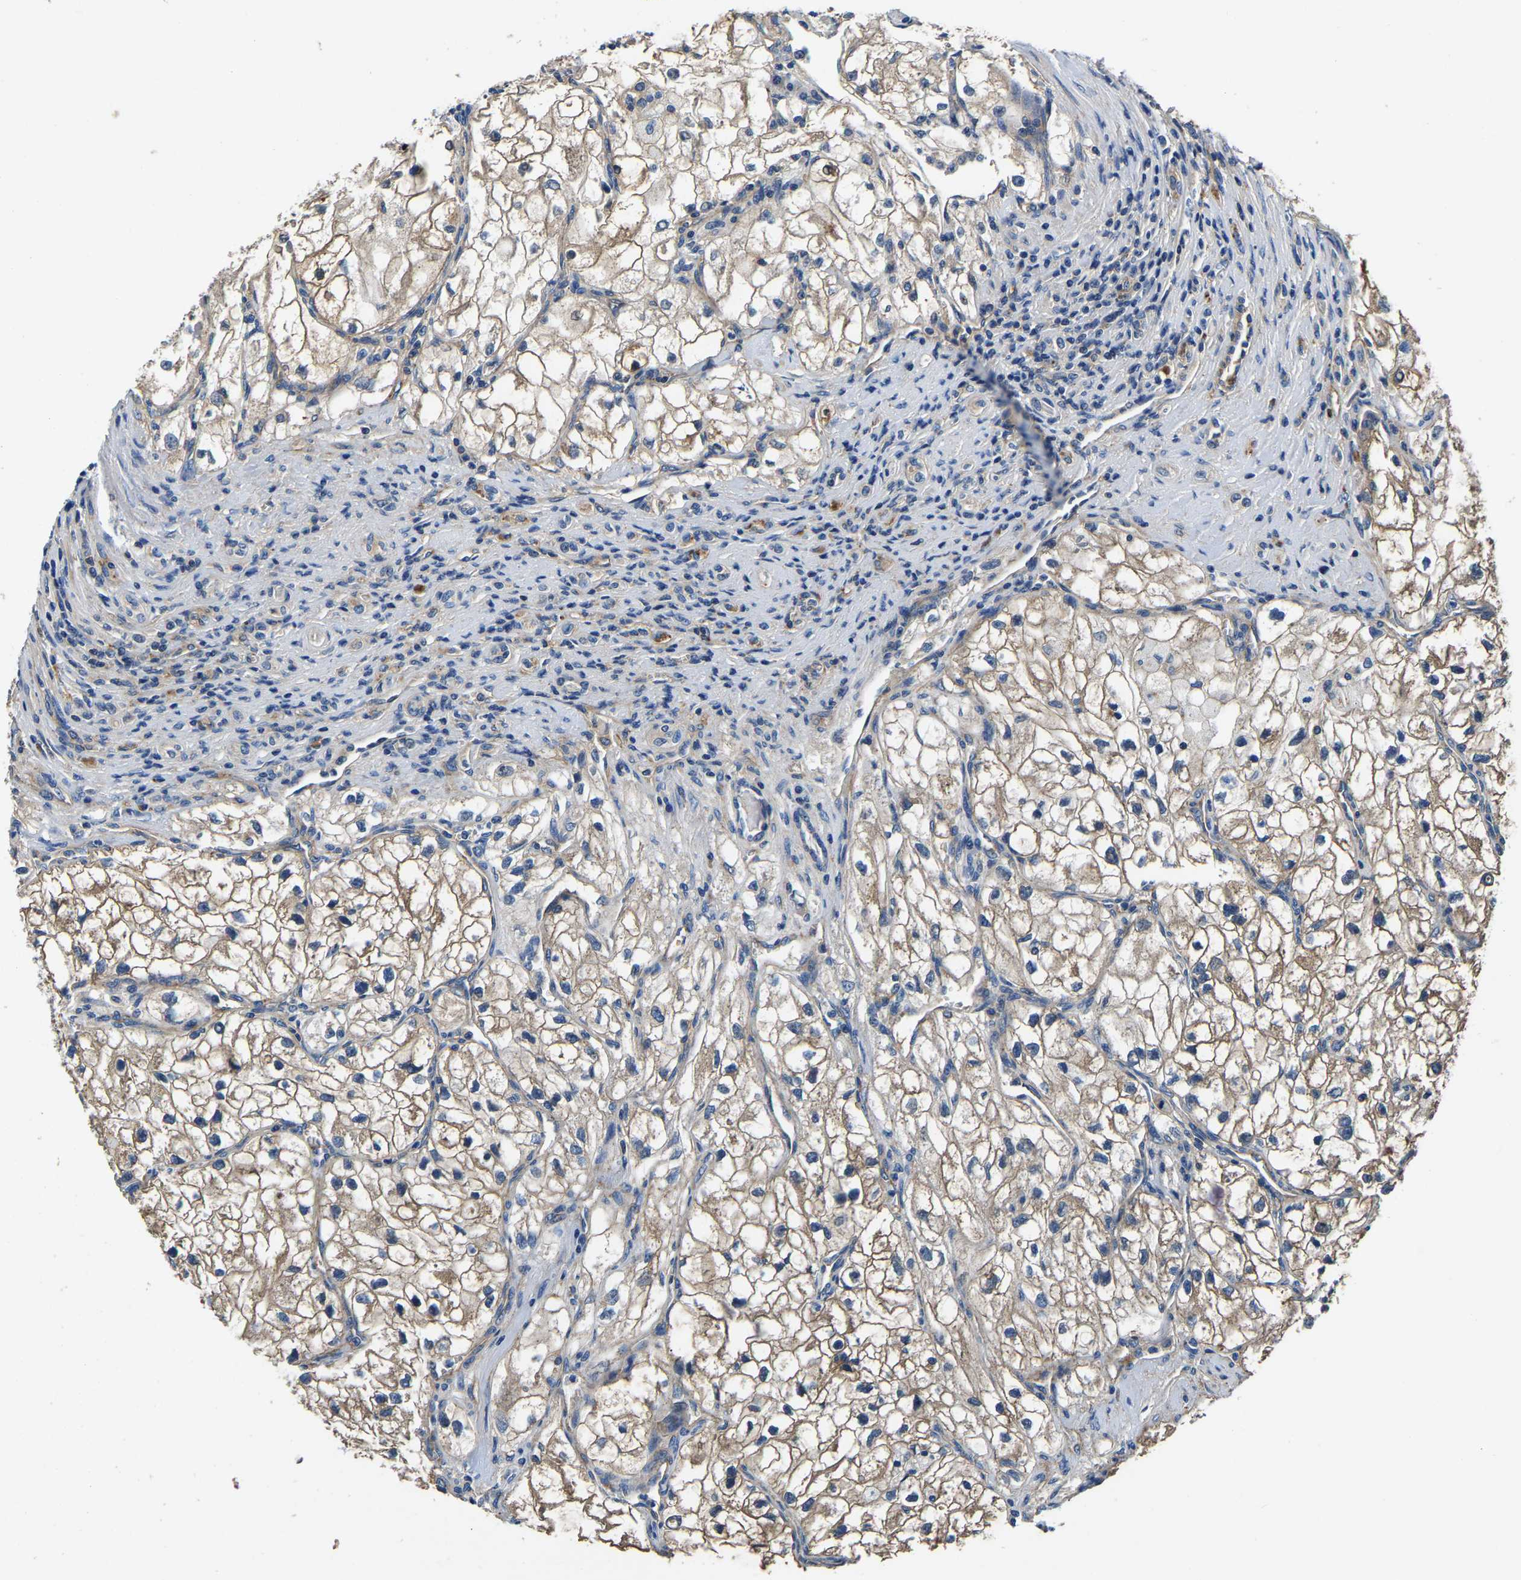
{"staining": {"intensity": "weak", "quantity": ">75%", "location": "cytoplasmic/membranous"}, "tissue": "renal cancer", "cell_type": "Tumor cells", "image_type": "cancer", "snomed": [{"axis": "morphology", "description": "Adenocarcinoma, NOS"}, {"axis": "topography", "description": "Kidney"}], "caption": "Weak cytoplasmic/membranous staining is seen in approximately >75% of tumor cells in renal cancer. Nuclei are stained in blue.", "gene": "SH3GLB1", "patient": {"sex": "female", "age": 70}}